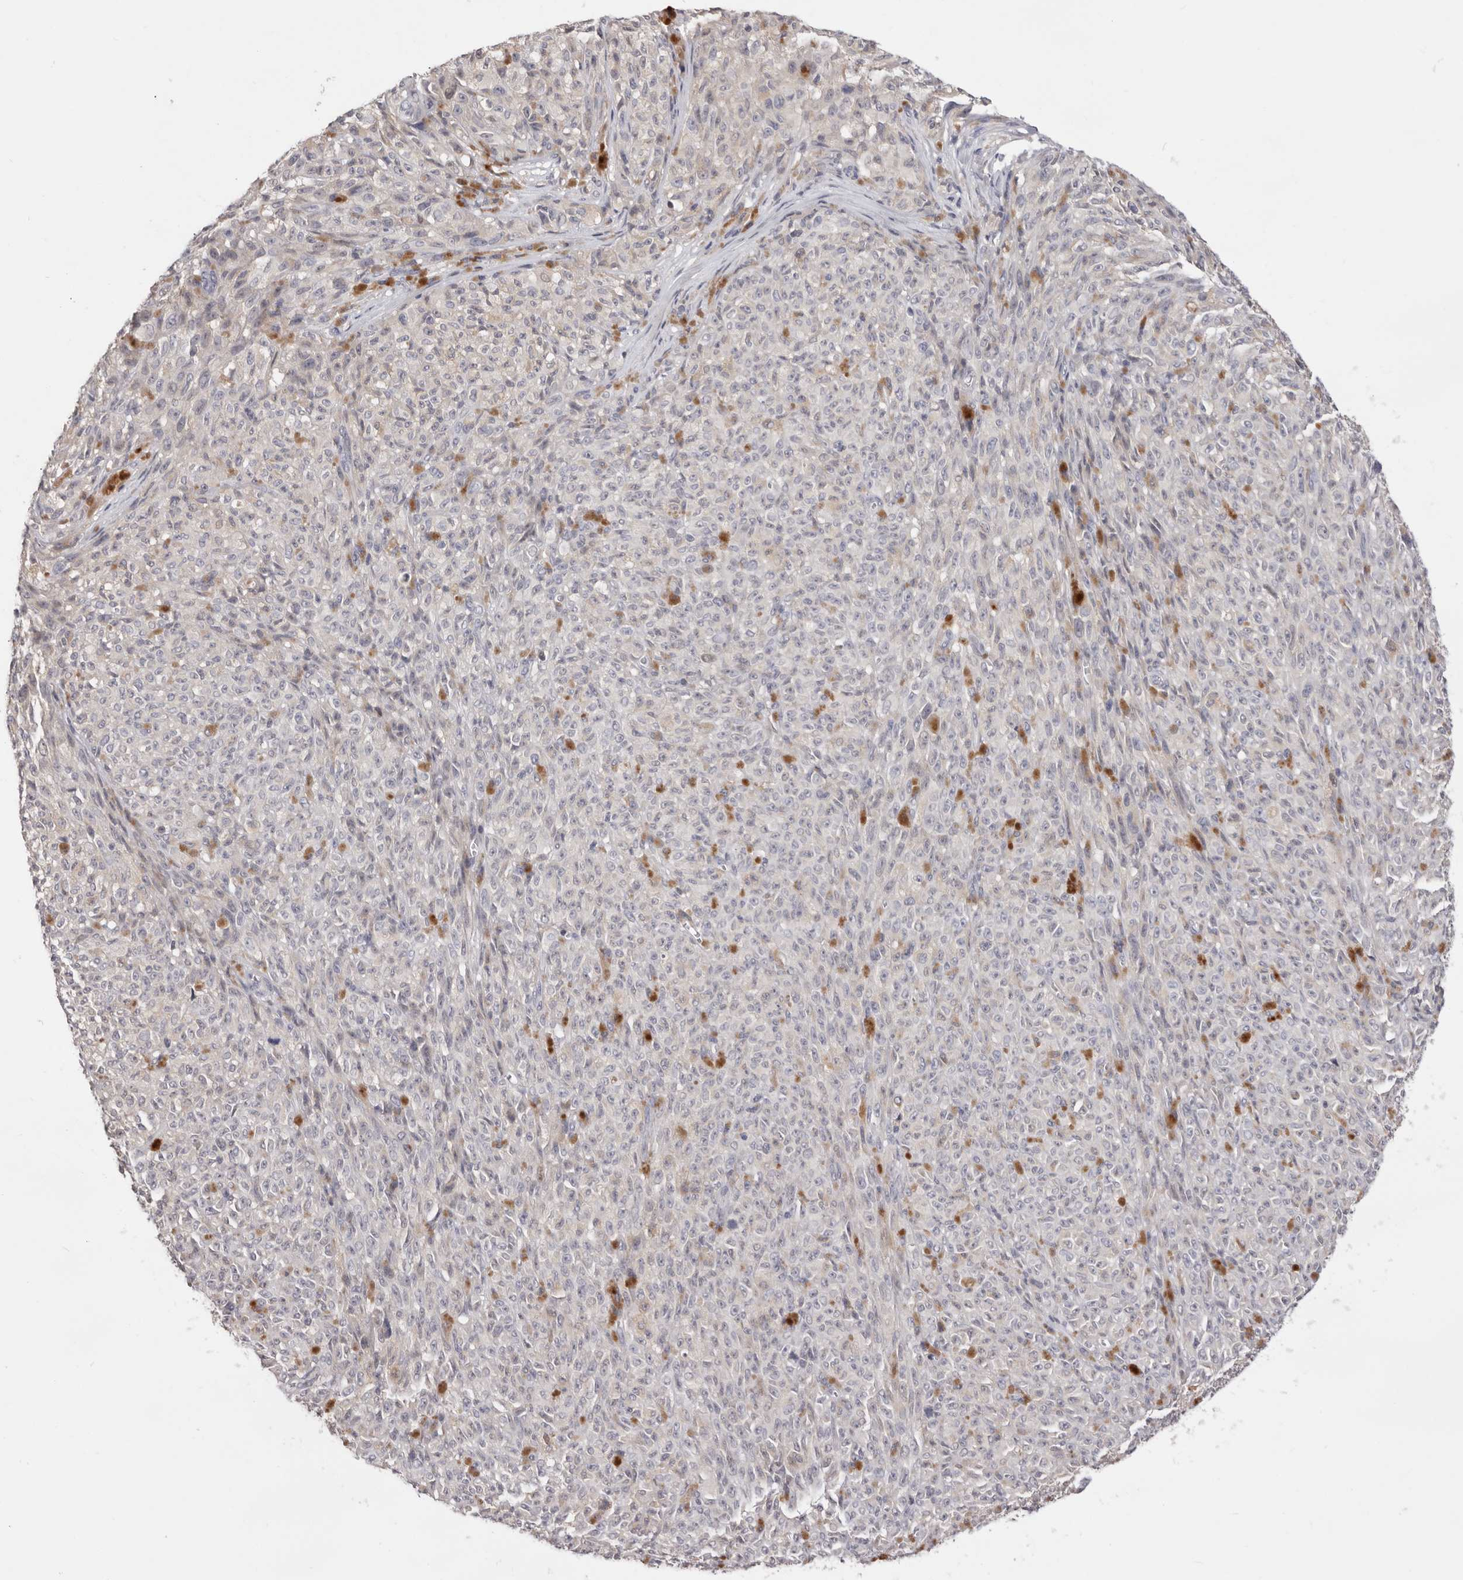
{"staining": {"intensity": "negative", "quantity": "none", "location": "none"}, "tissue": "melanoma", "cell_type": "Tumor cells", "image_type": "cancer", "snomed": [{"axis": "morphology", "description": "Malignant melanoma, NOS"}, {"axis": "topography", "description": "Skin"}], "caption": "DAB immunohistochemical staining of melanoma demonstrates no significant expression in tumor cells.", "gene": "DOP1A", "patient": {"sex": "female", "age": 82}}